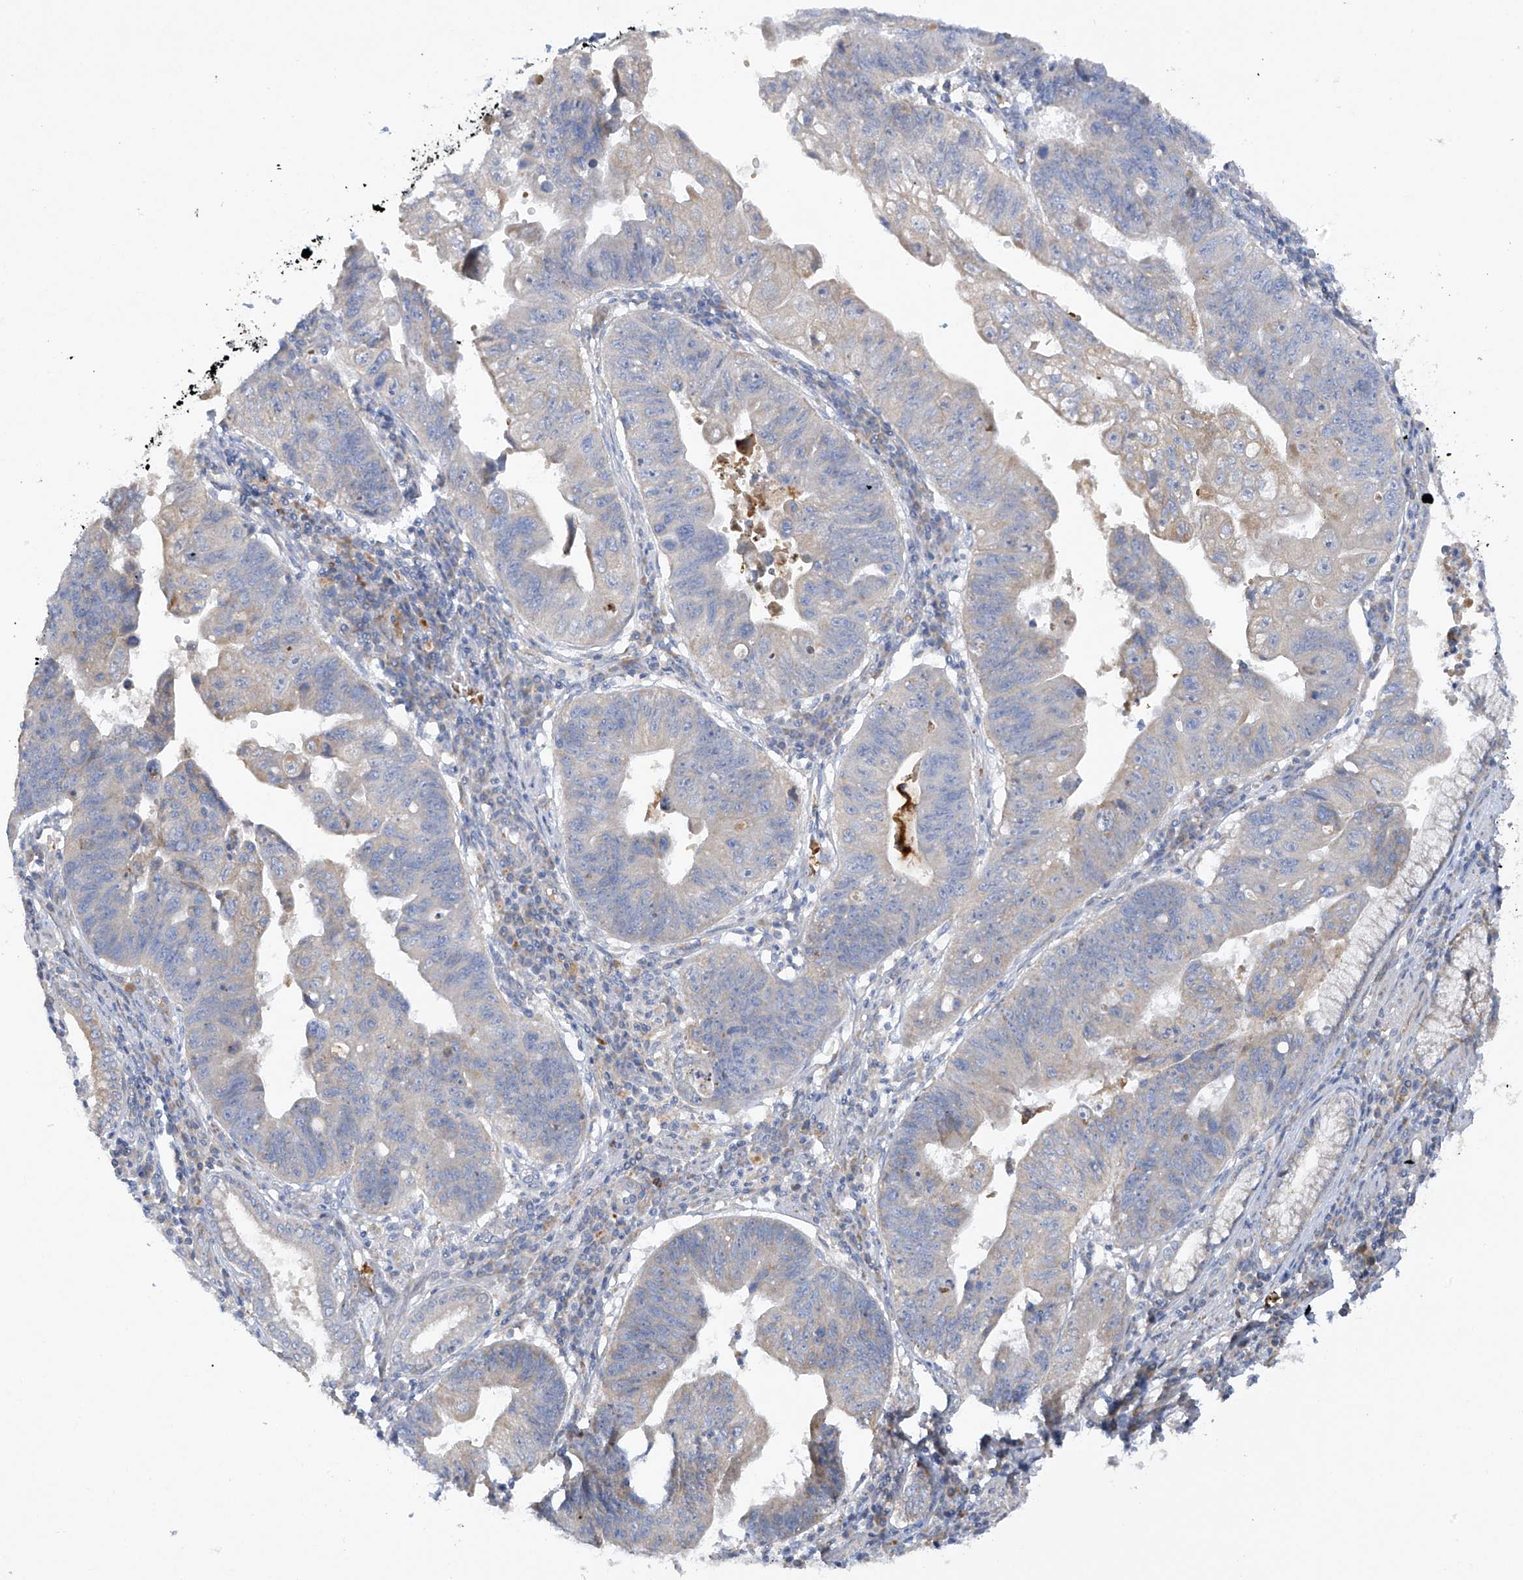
{"staining": {"intensity": "weak", "quantity": "<25%", "location": "cytoplasmic/membranous"}, "tissue": "stomach cancer", "cell_type": "Tumor cells", "image_type": "cancer", "snomed": [{"axis": "morphology", "description": "Adenocarcinoma, NOS"}, {"axis": "topography", "description": "Stomach"}], "caption": "Immunohistochemistry (IHC) micrograph of human stomach adenocarcinoma stained for a protein (brown), which shows no positivity in tumor cells.", "gene": "METTL18", "patient": {"sex": "male", "age": 59}}